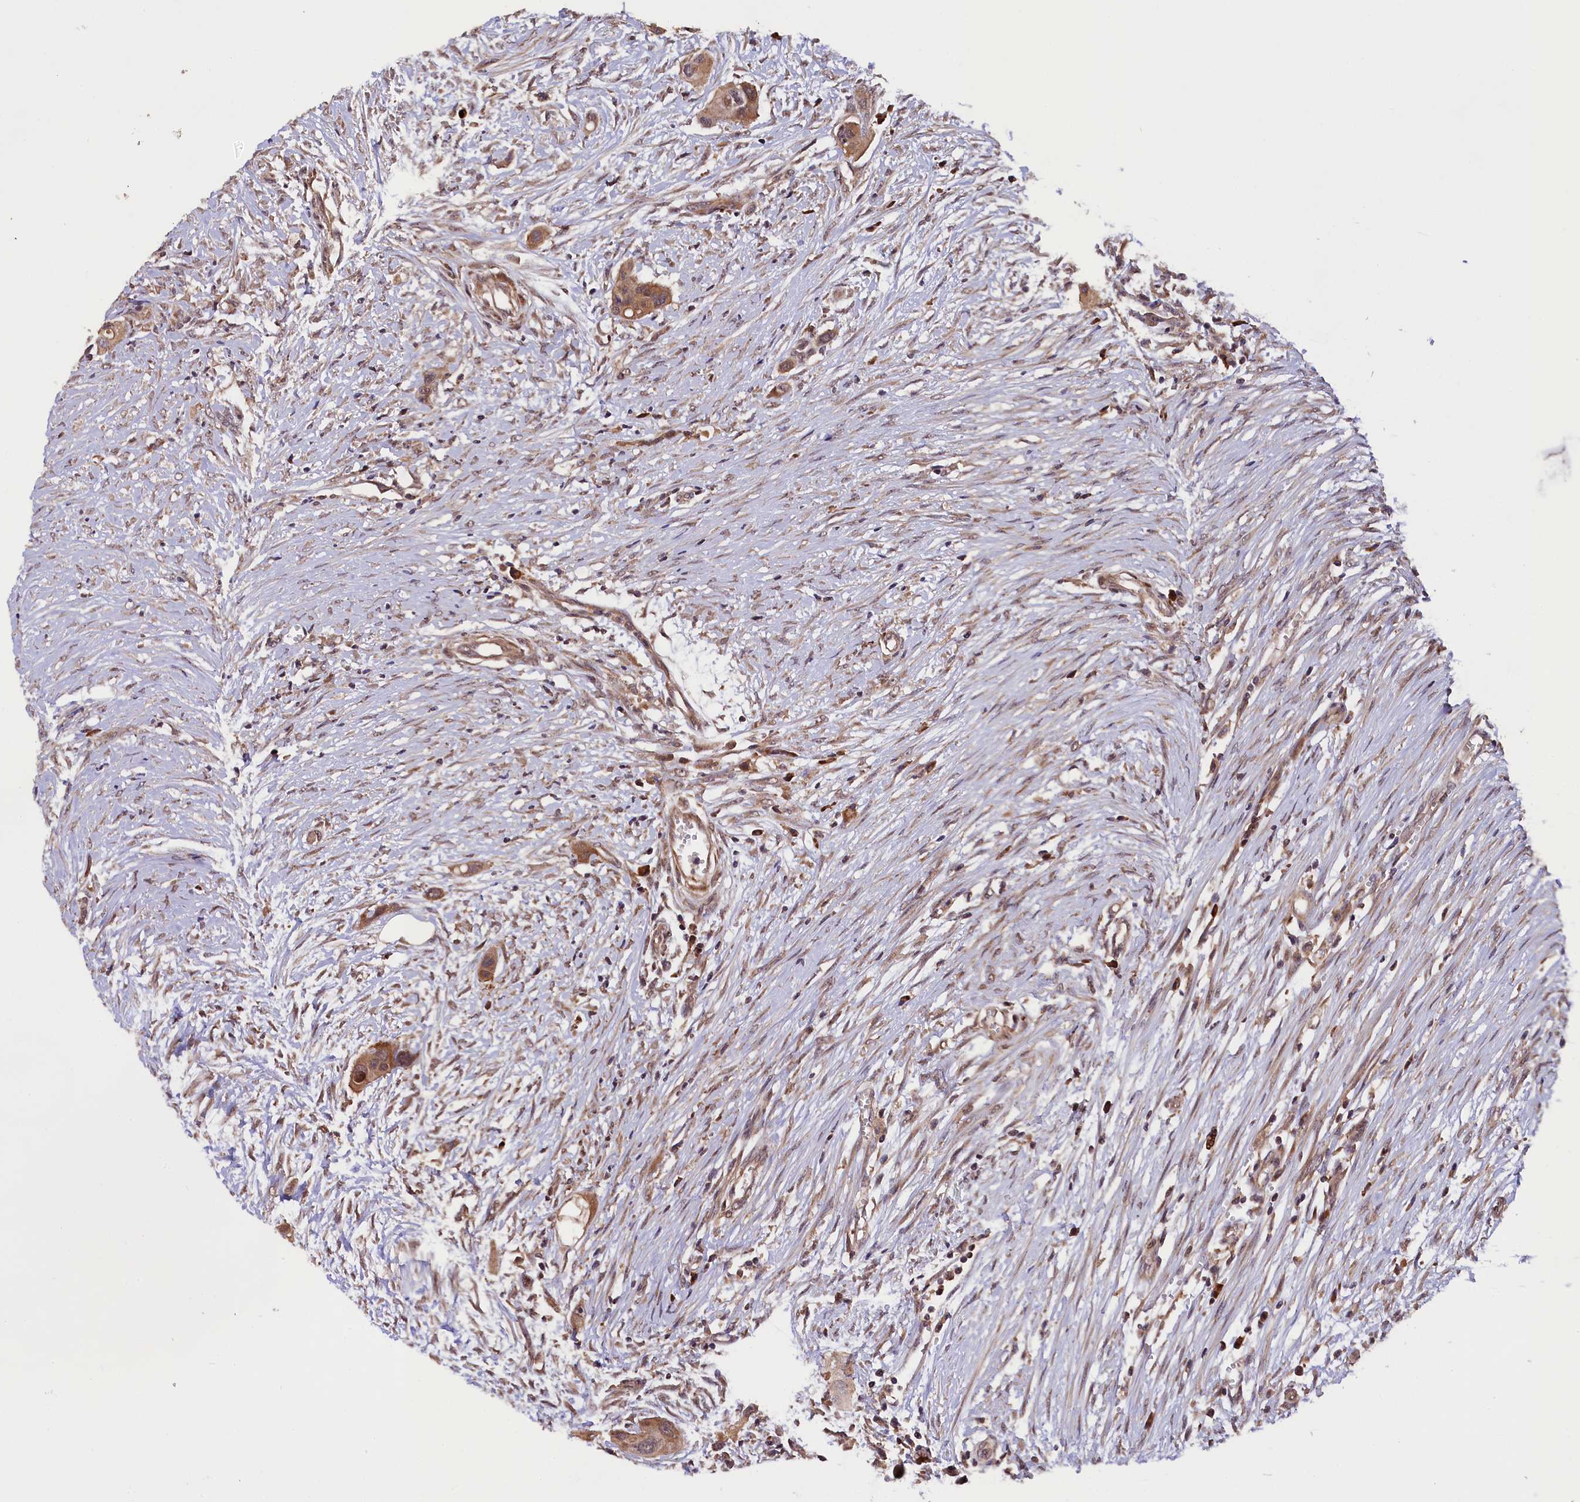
{"staining": {"intensity": "moderate", "quantity": ">75%", "location": "cytoplasmic/membranous"}, "tissue": "colorectal cancer", "cell_type": "Tumor cells", "image_type": "cancer", "snomed": [{"axis": "morphology", "description": "Adenocarcinoma, NOS"}, {"axis": "topography", "description": "Colon"}], "caption": "The photomicrograph exhibits immunohistochemical staining of colorectal cancer (adenocarcinoma). There is moderate cytoplasmic/membranous staining is appreciated in about >75% of tumor cells.", "gene": "DOHH", "patient": {"sex": "male", "age": 77}}